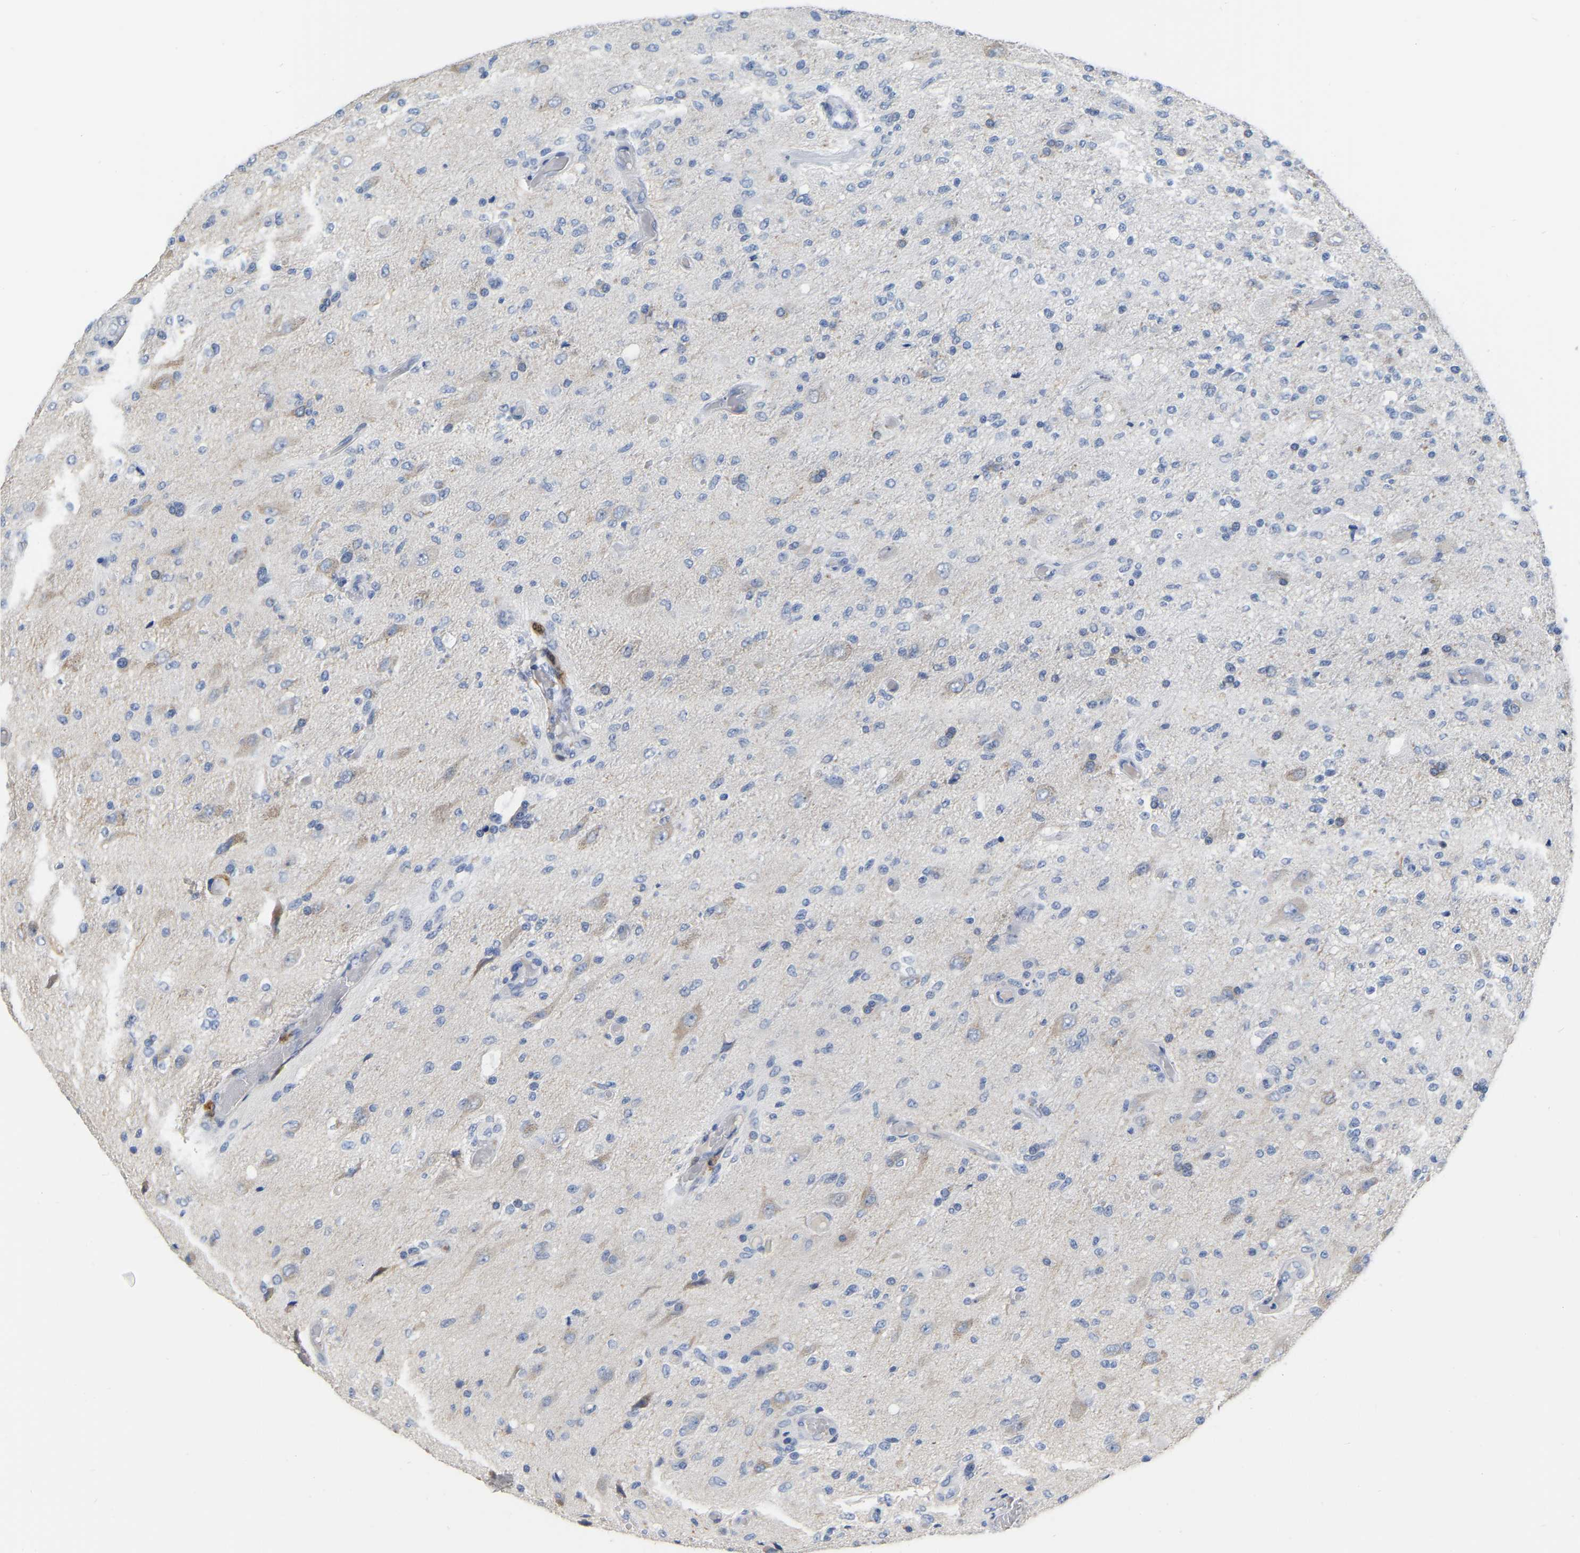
{"staining": {"intensity": "negative", "quantity": "none", "location": "none"}, "tissue": "glioma", "cell_type": "Tumor cells", "image_type": "cancer", "snomed": [{"axis": "morphology", "description": "Normal tissue, NOS"}, {"axis": "morphology", "description": "Glioma, malignant, High grade"}, {"axis": "topography", "description": "Cerebral cortex"}], "caption": "DAB immunohistochemical staining of human malignant glioma (high-grade) shows no significant positivity in tumor cells.", "gene": "ULBP2", "patient": {"sex": "male", "age": 77}}